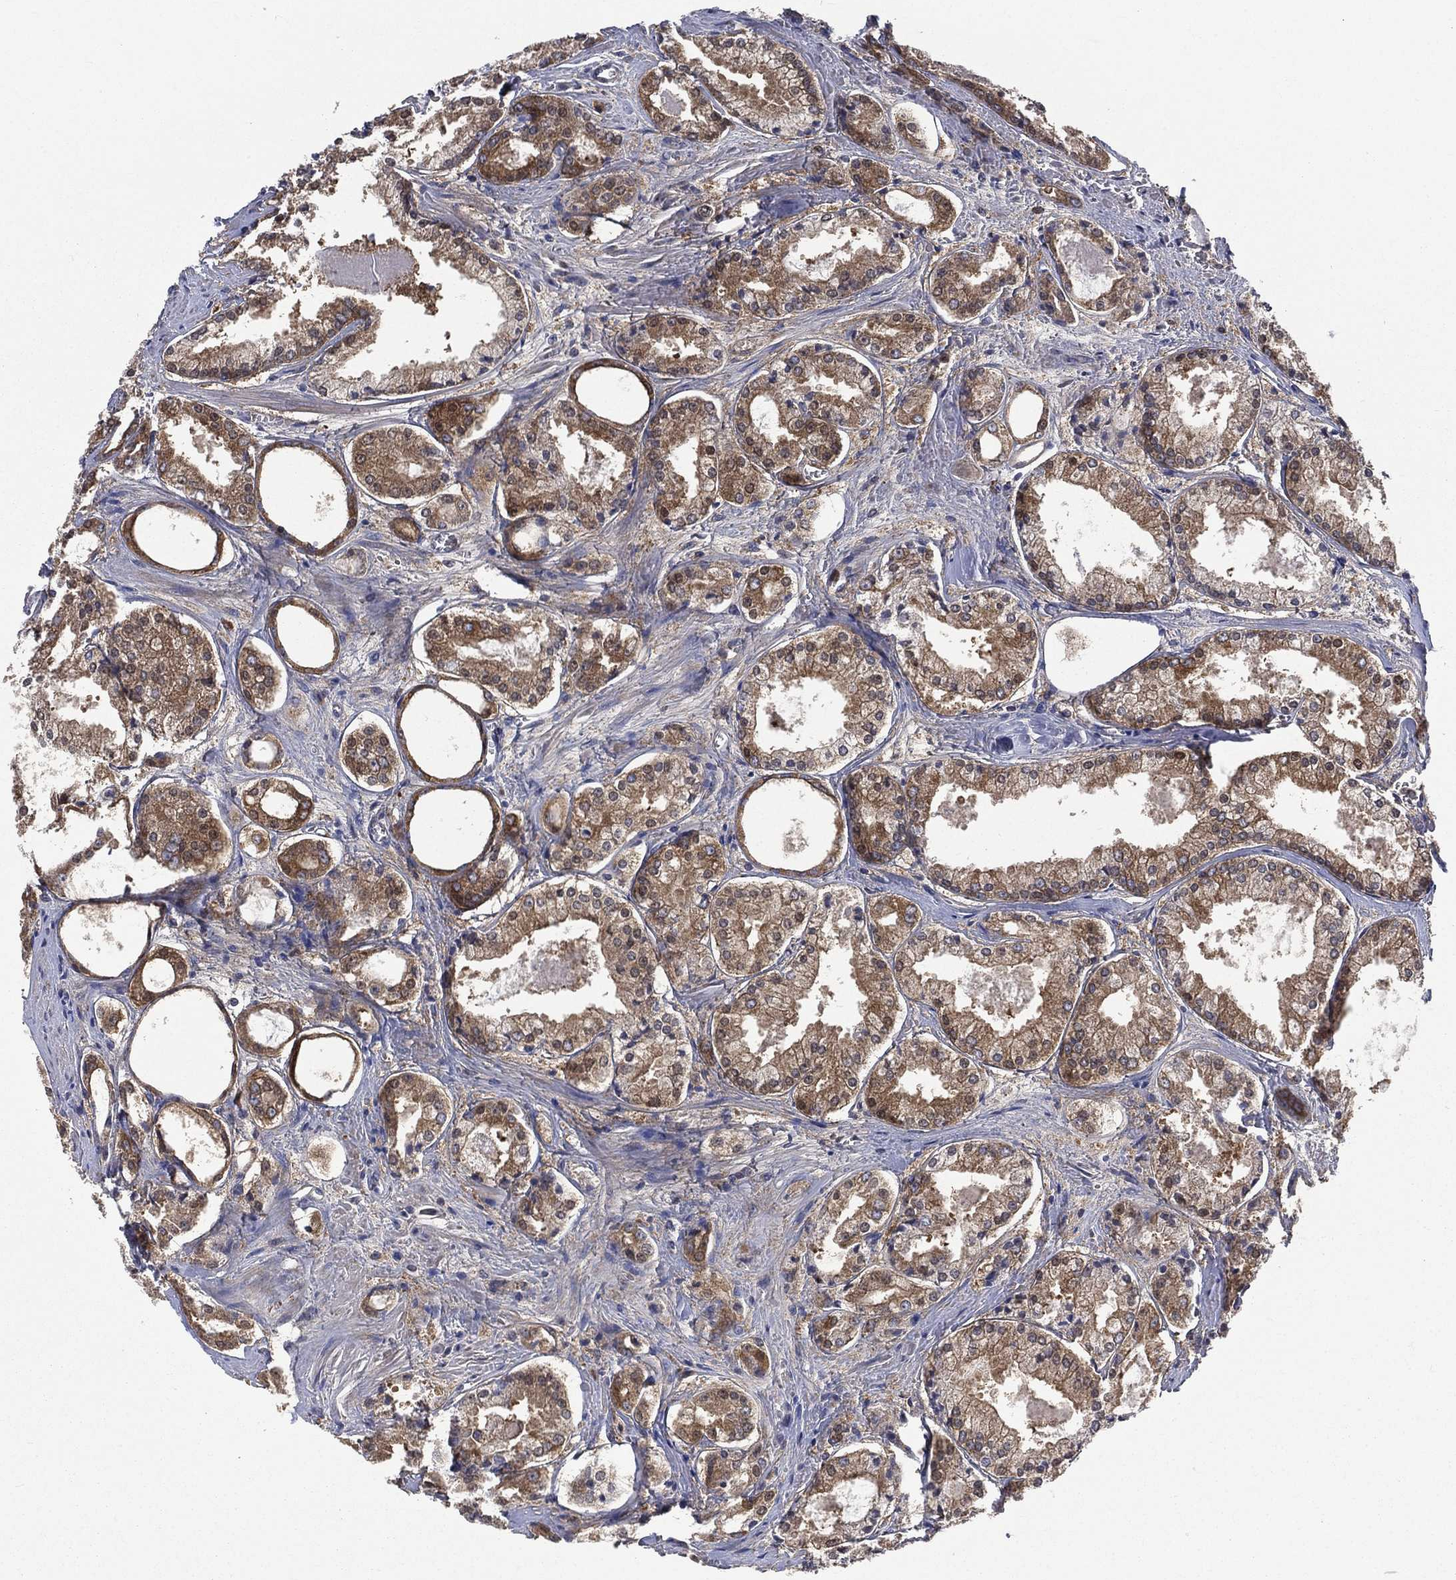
{"staining": {"intensity": "moderate", "quantity": ">75%", "location": "cytoplasmic/membranous"}, "tissue": "prostate cancer", "cell_type": "Tumor cells", "image_type": "cancer", "snomed": [{"axis": "morphology", "description": "Adenocarcinoma, NOS"}, {"axis": "topography", "description": "Prostate"}], "caption": "Immunohistochemical staining of human prostate adenocarcinoma reveals medium levels of moderate cytoplasmic/membranous protein staining in approximately >75% of tumor cells. Ihc stains the protein of interest in brown and the nuclei are stained blue.", "gene": "SMPD3", "patient": {"sex": "male", "age": 72}}